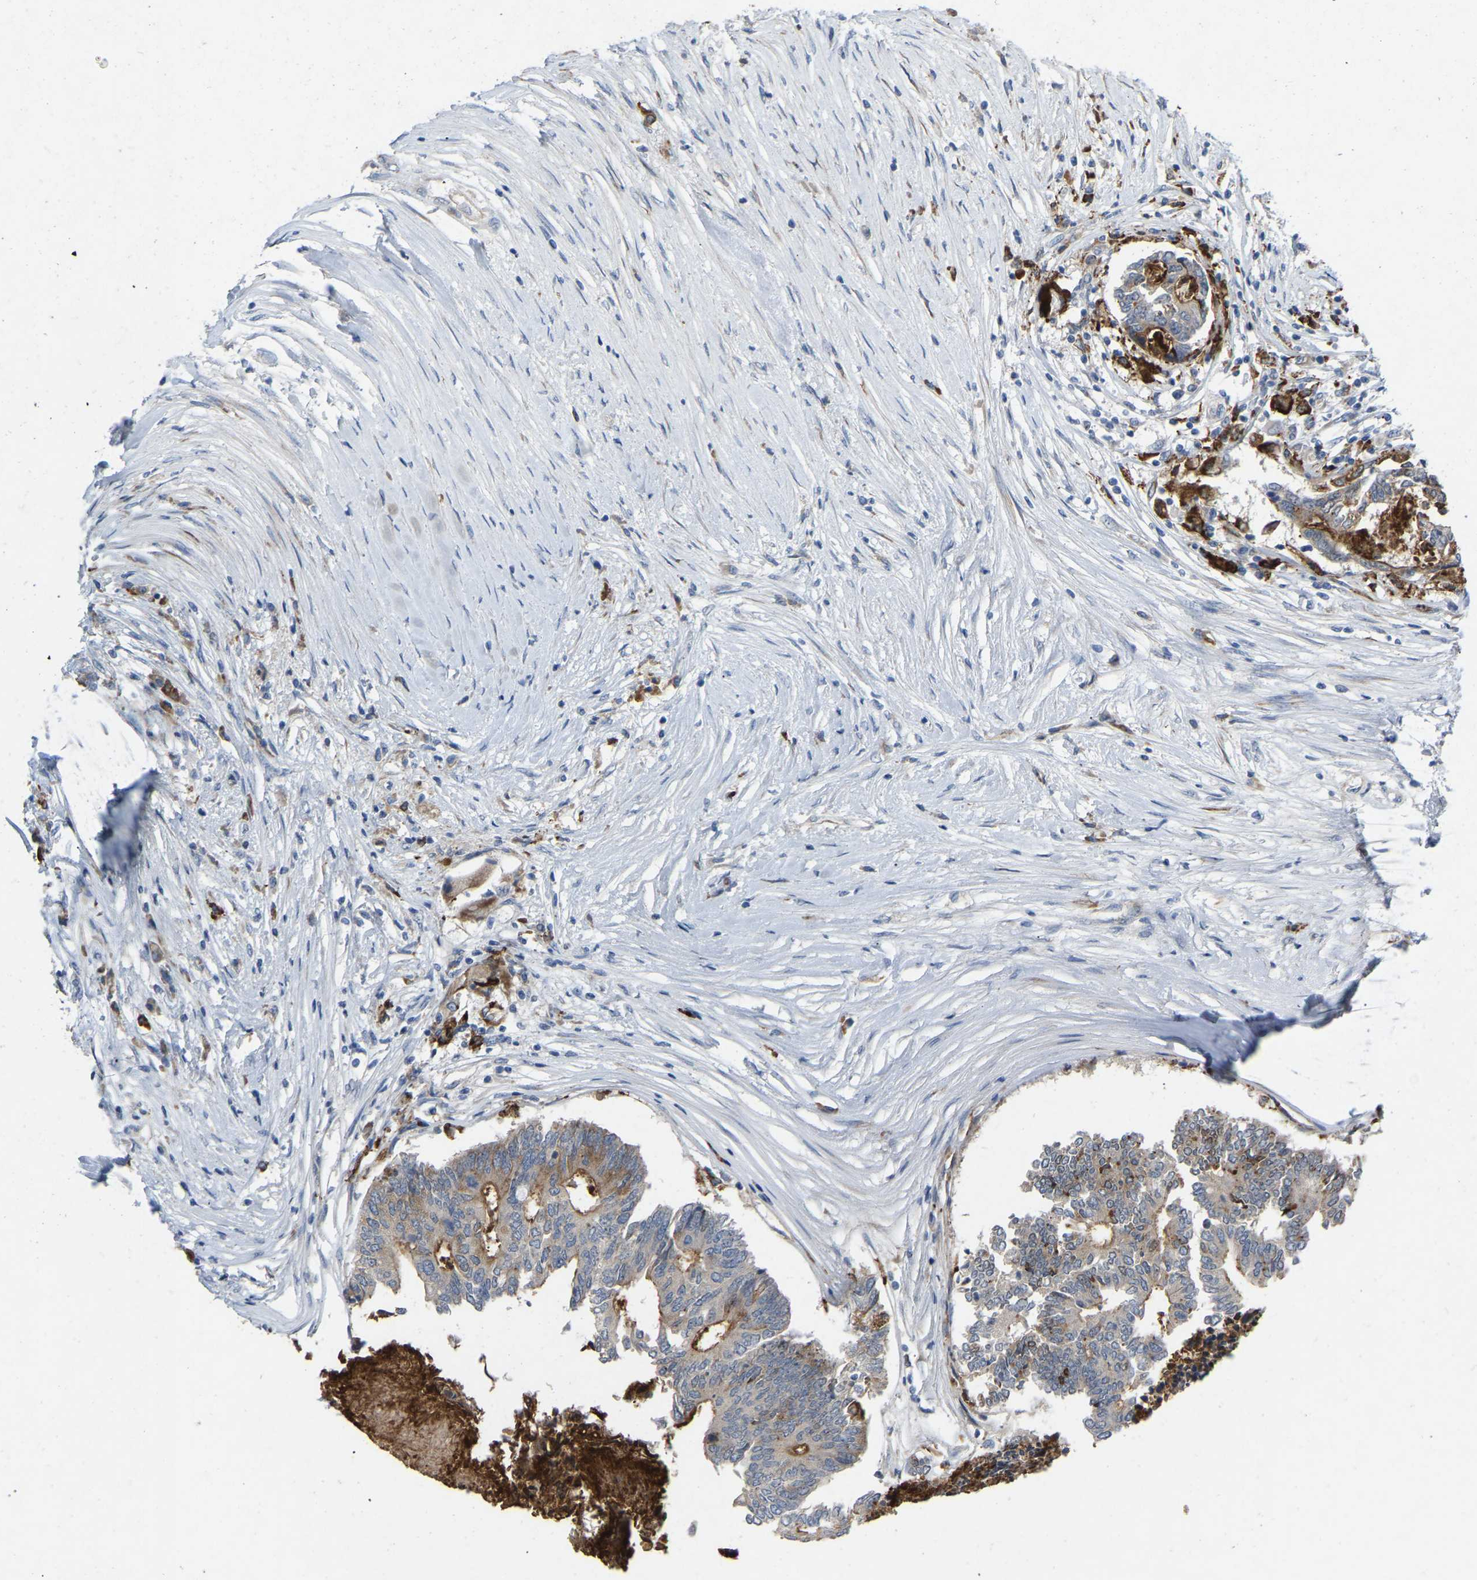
{"staining": {"intensity": "moderate", "quantity": "25%-75%", "location": "cytoplasmic/membranous"}, "tissue": "colorectal cancer", "cell_type": "Tumor cells", "image_type": "cancer", "snomed": [{"axis": "morphology", "description": "Adenocarcinoma, NOS"}, {"axis": "topography", "description": "Rectum"}], "caption": "An image of colorectal adenocarcinoma stained for a protein exhibits moderate cytoplasmic/membranous brown staining in tumor cells.", "gene": "RHEB", "patient": {"sex": "male", "age": 63}}